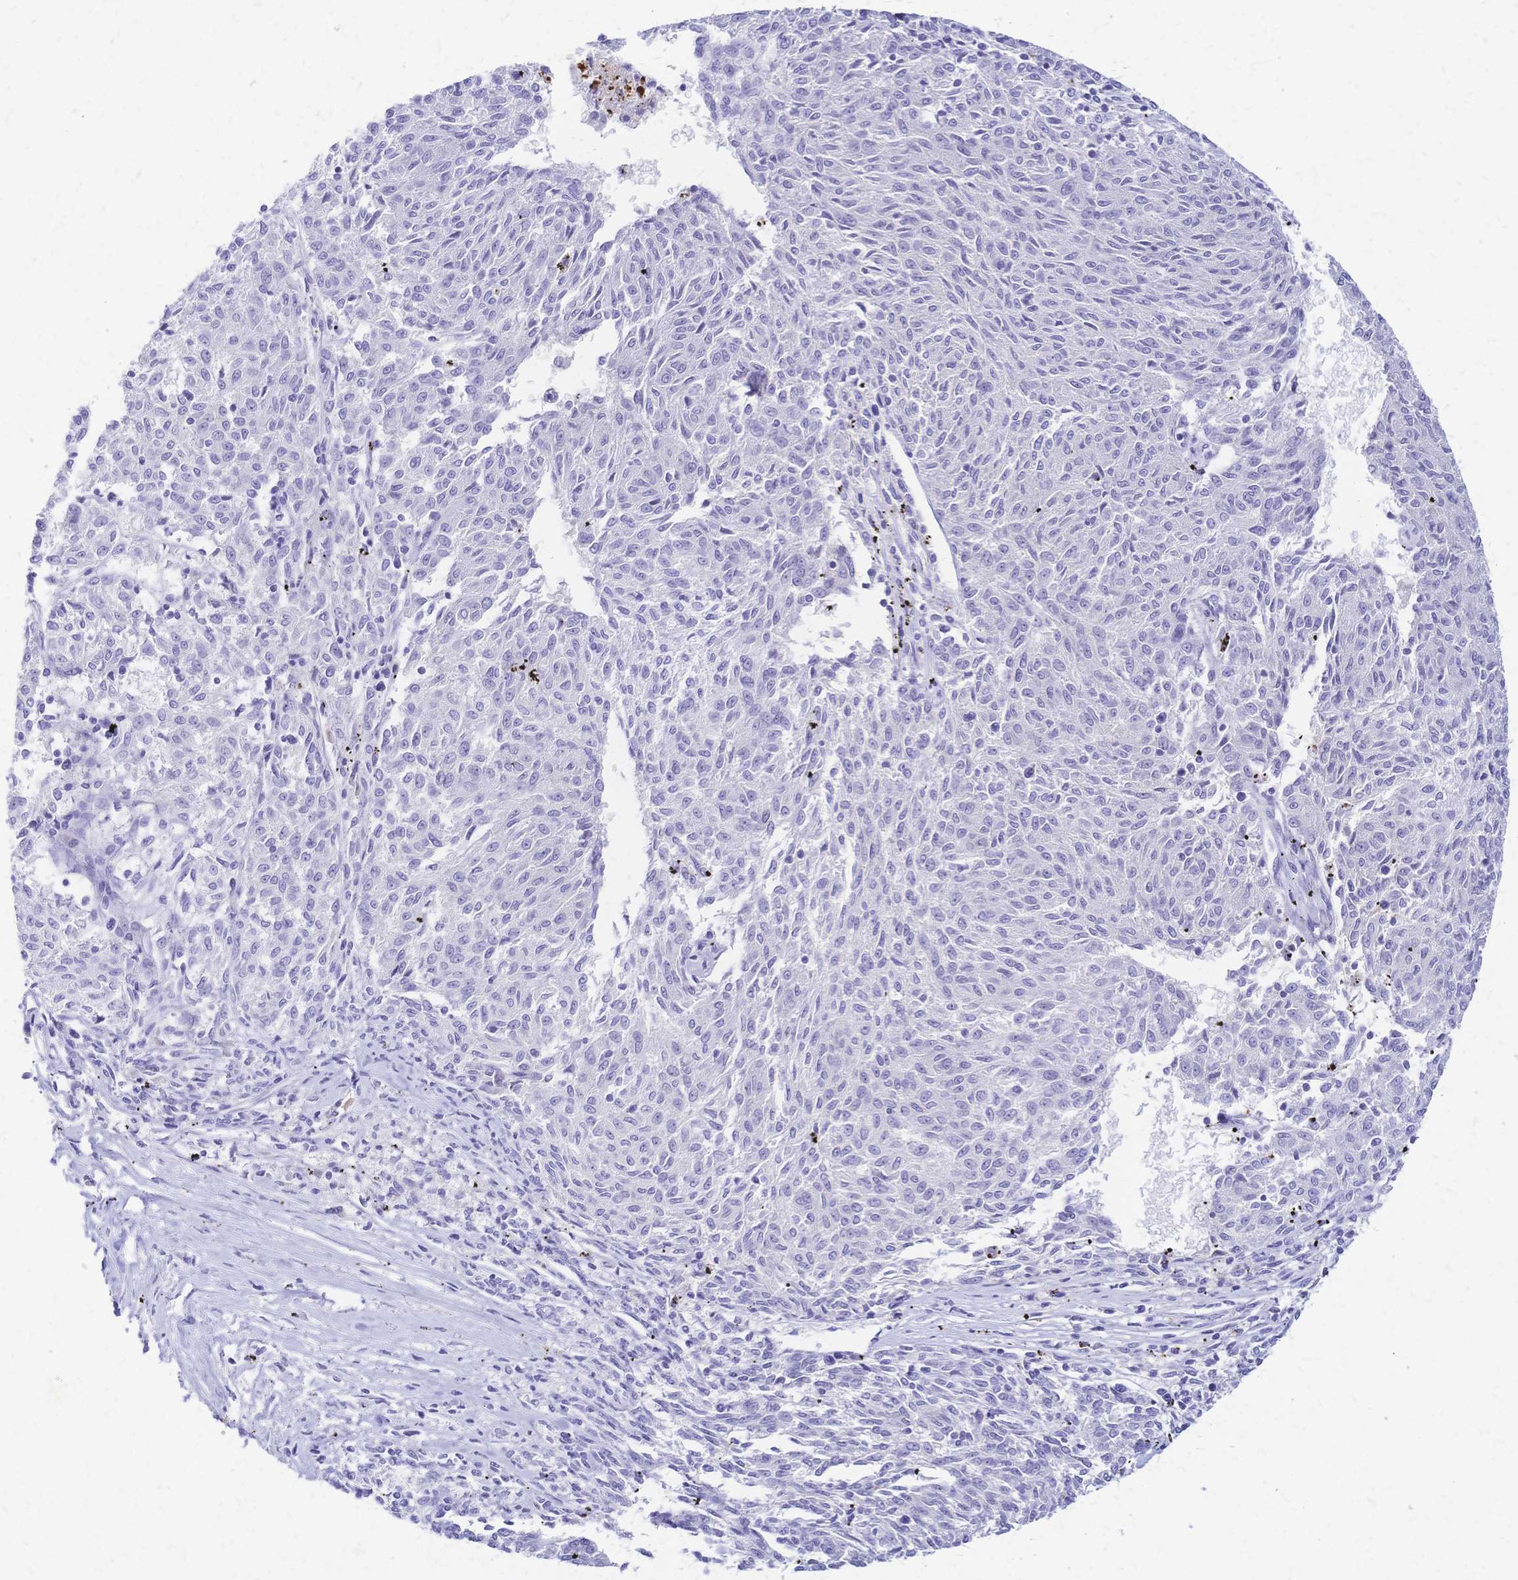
{"staining": {"intensity": "negative", "quantity": "none", "location": "none"}, "tissue": "melanoma", "cell_type": "Tumor cells", "image_type": "cancer", "snomed": [{"axis": "morphology", "description": "Malignant melanoma, NOS"}, {"axis": "topography", "description": "Skin"}], "caption": "An image of human malignant melanoma is negative for staining in tumor cells.", "gene": "FA2H", "patient": {"sex": "female", "age": 72}}